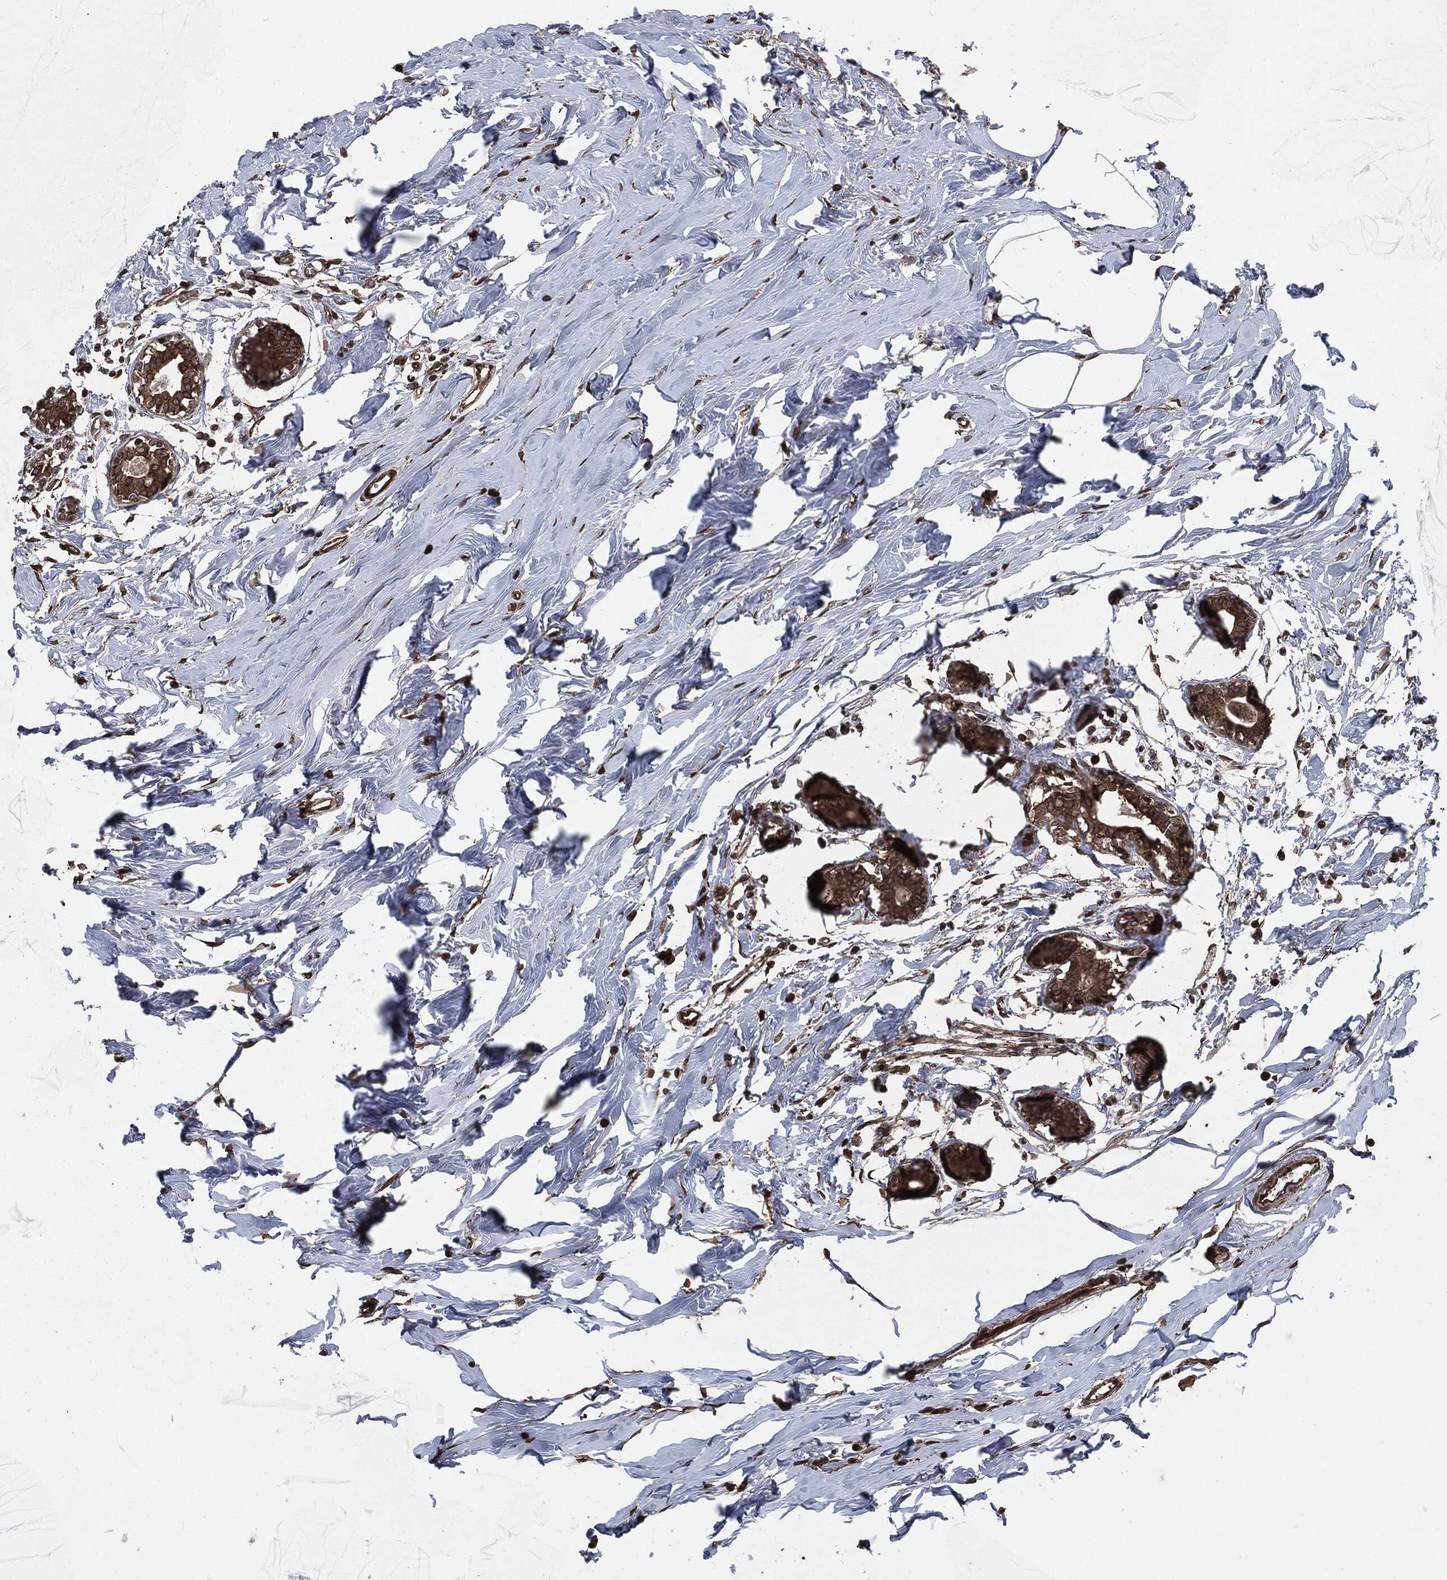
{"staining": {"intensity": "strong", "quantity": ">75%", "location": "cytoplasmic/membranous"}, "tissue": "breast", "cell_type": "Adipocytes", "image_type": "normal", "snomed": [{"axis": "morphology", "description": "Normal tissue, NOS"}, {"axis": "morphology", "description": "Lobular carcinoma, in situ"}, {"axis": "topography", "description": "Breast"}], "caption": "DAB (3,3'-diaminobenzidine) immunohistochemical staining of unremarkable breast demonstrates strong cytoplasmic/membranous protein positivity in about >75% of adipocytes. The staining was performed using DAB to visualize the protein expression in brown, while the nuclei were stained in blue with hematoxylin (Magnification: 20x).", "gene": "IFIT1", "patient": {"sex": "female", "age": 35}}